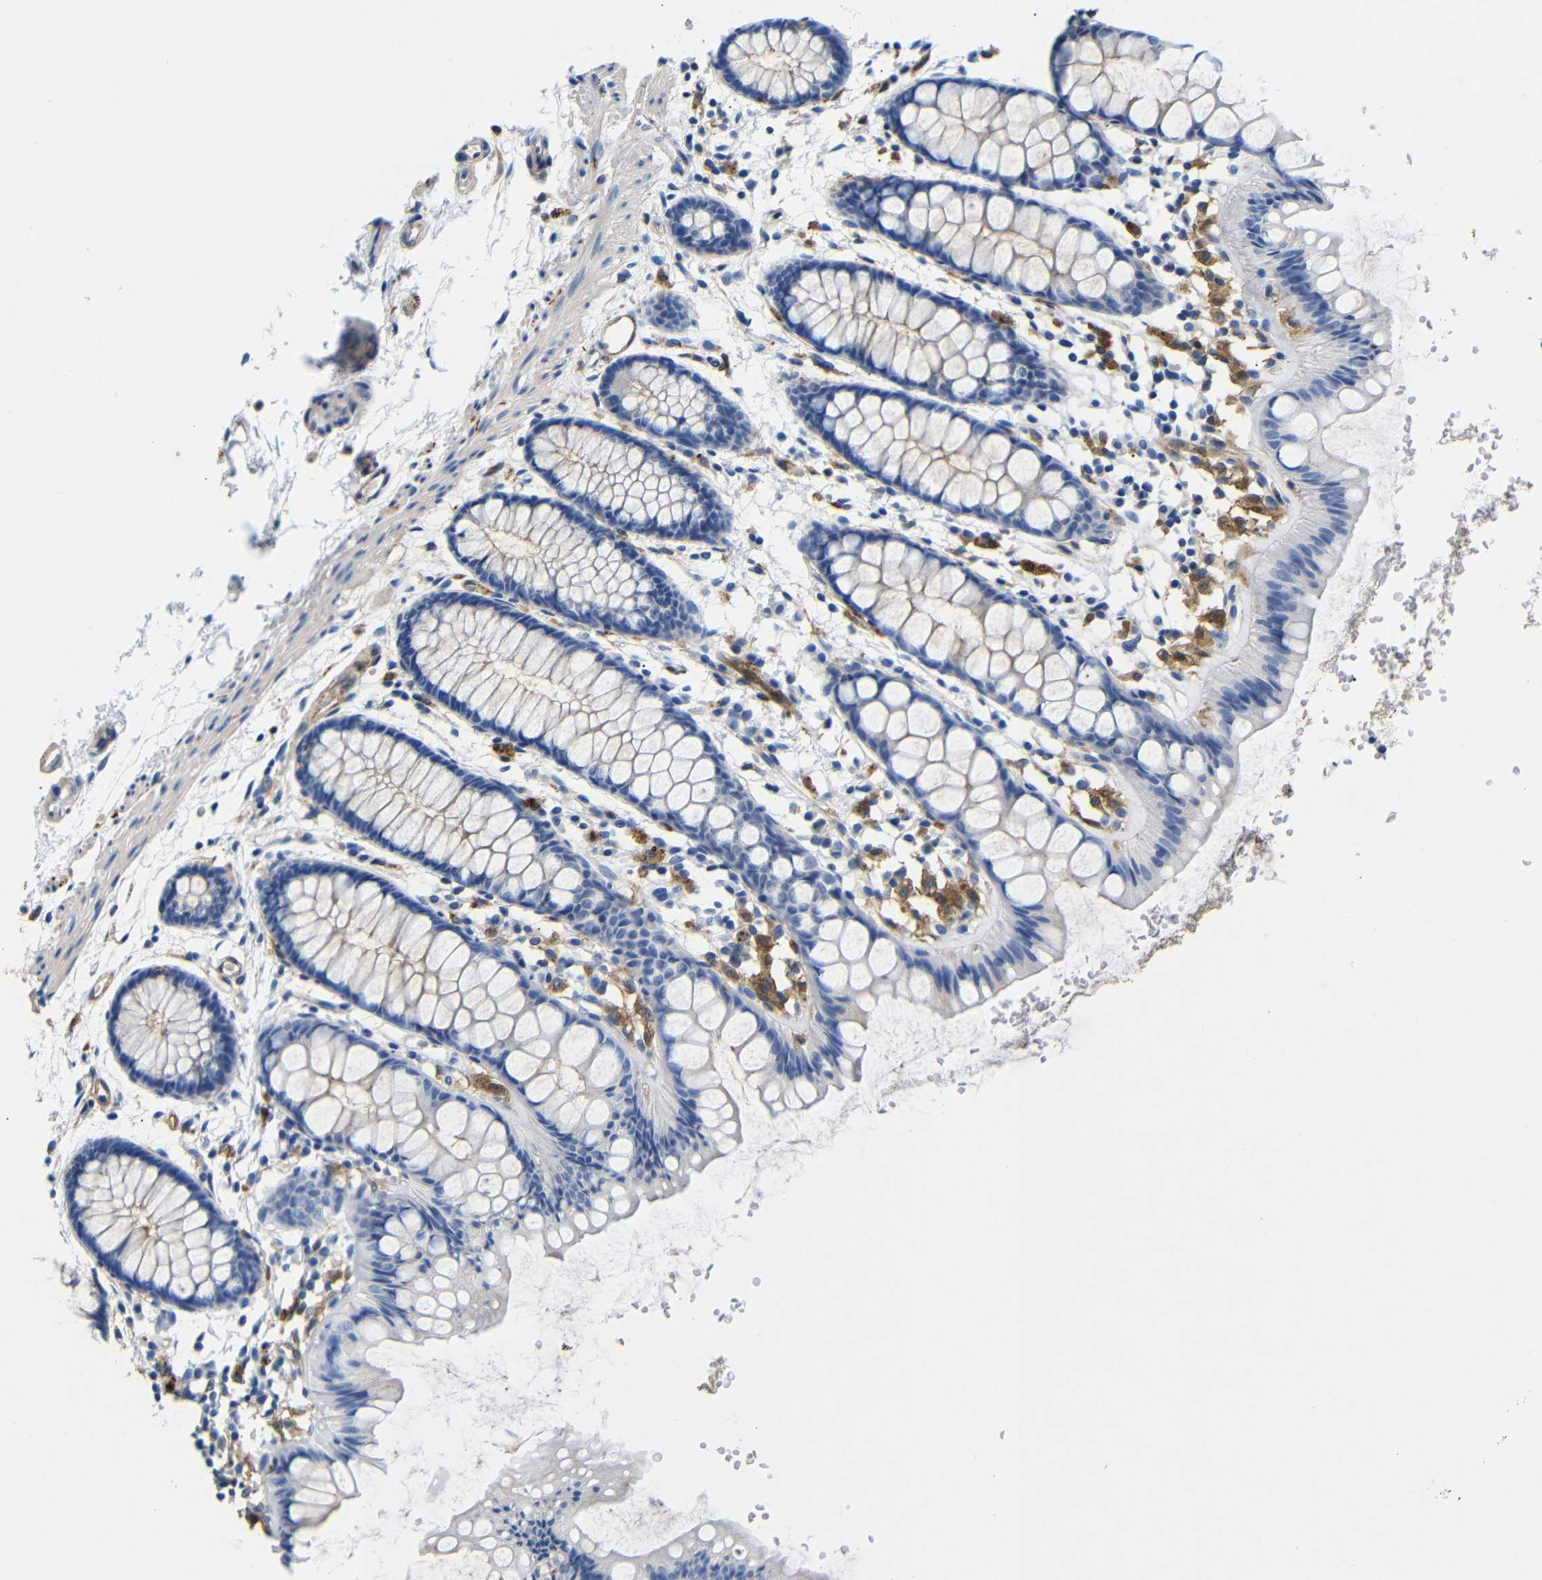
{"staining": {"intensity": "moderate", "quantity": "<25%", "location": "cytoplasmic/membranous"}, "tissue": "rectum", "cell_type": "Glandular cells", "image_type": "normal", "snomed": [{"axis": "morphology", "description": "Normal tissue, NOS"}, {"axis": "topography", "description": "Rectum"}], "caption": "Protein staining by immunohistochemistry (IHC) displays moderate cytoplasmic/membranous positivity in about <25% of glandular cells in unremarkable rectum.", "gene": "SDCBP", "patient": {"sex": "female", "age": 66}}